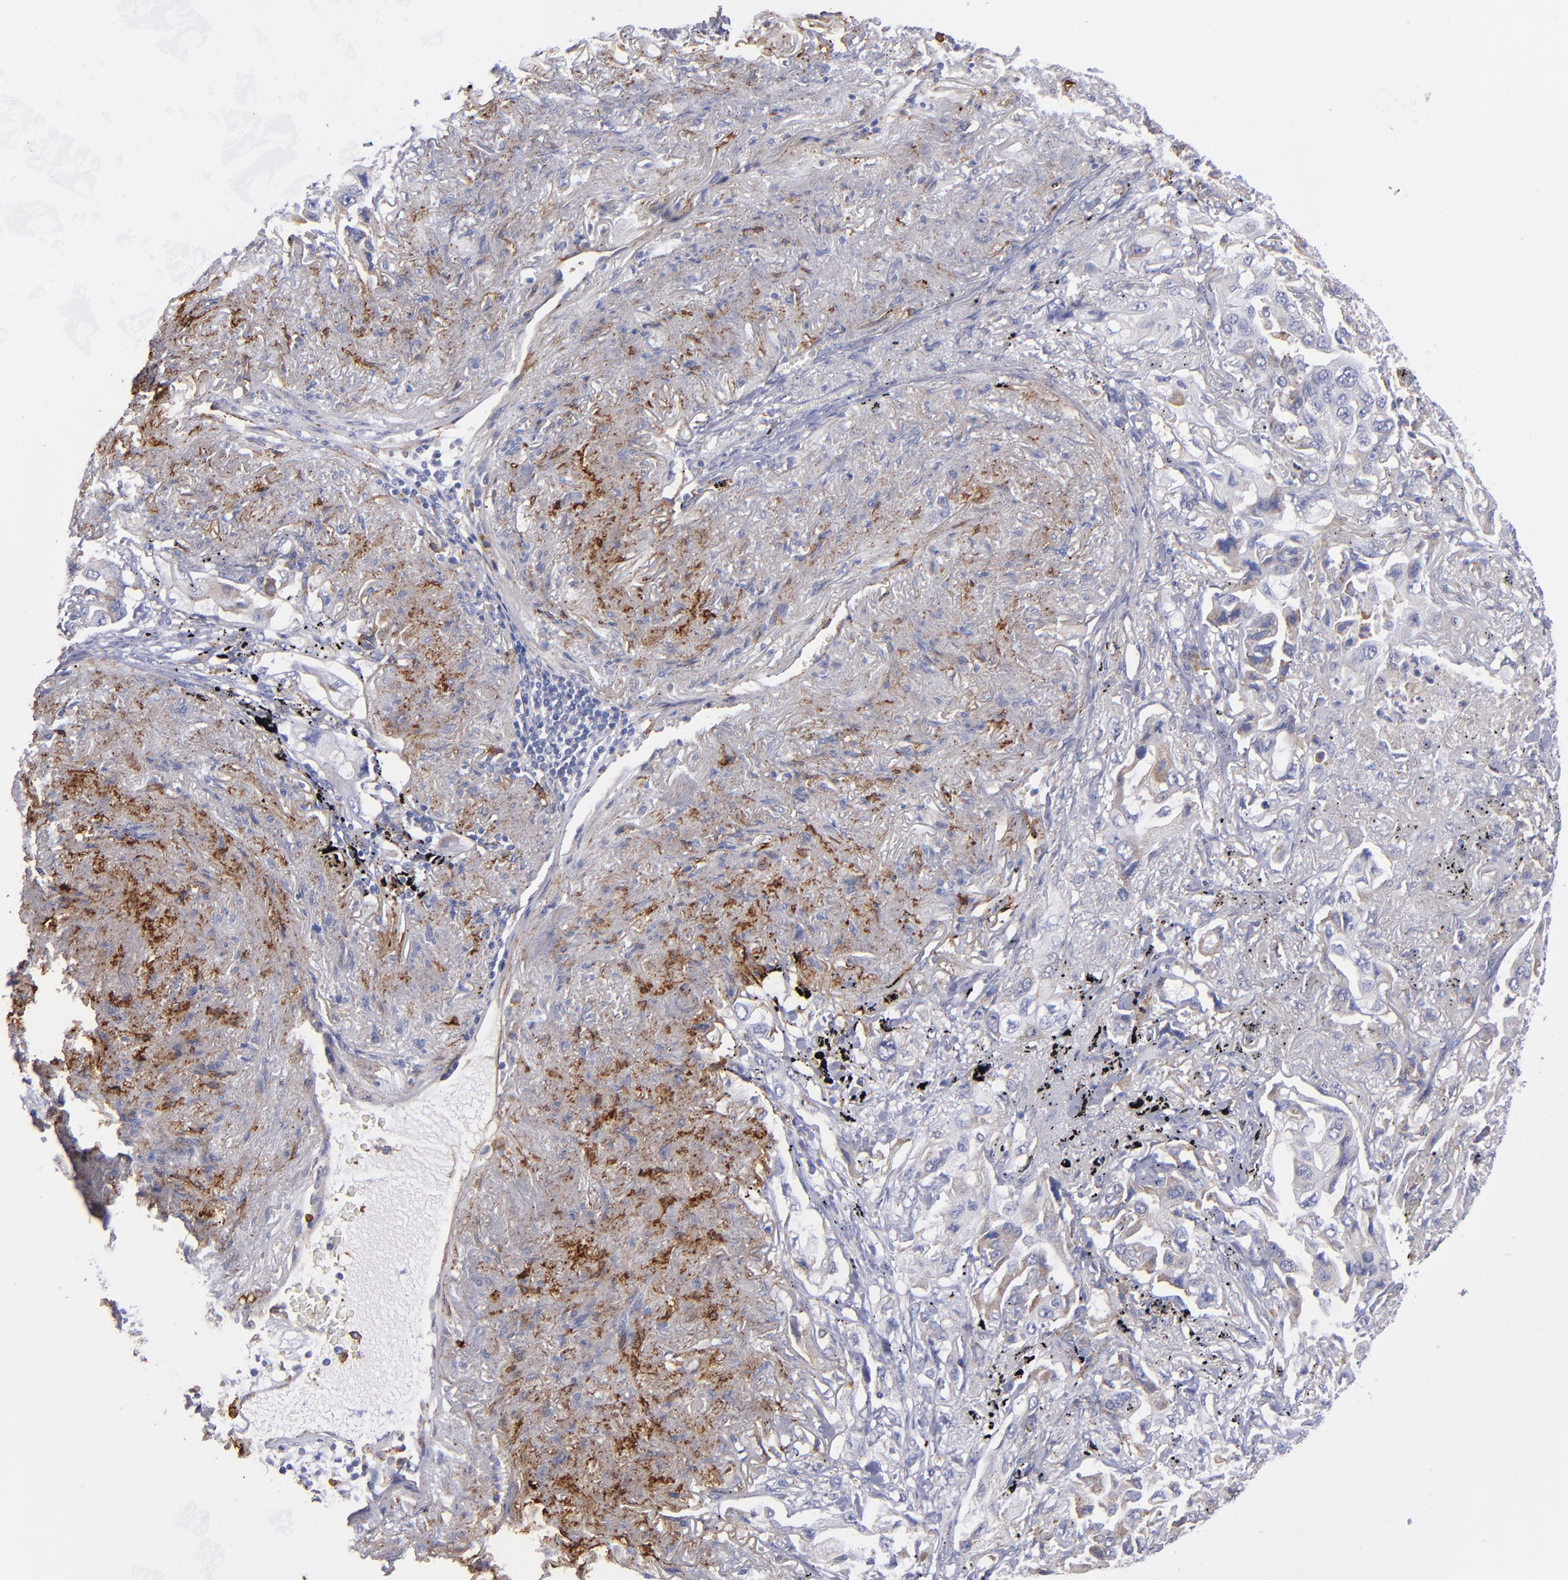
{"staining": {"intensity": "weak", "quantity": "25%-75%", "location": "cytoplasmic/membranous"}, "tissue": "lung cancer", "cell_type": "Tumor cells", "image_type": "cancer", "snomed": [{"axis": "morphology", "description": "Adenocarcinoma, NOS"}, {"axis": "topography", "description": "Lung"}], "caption": "Weak cytoplasmic/membranous staining for a protein is appreciated in approximately 25%-75% of tumor cells of adenocarcinoma (lung) using immunohistochemistry (IHC).", "gene": "MFGE8", "patient": {"sex": "female", "age": 65}}